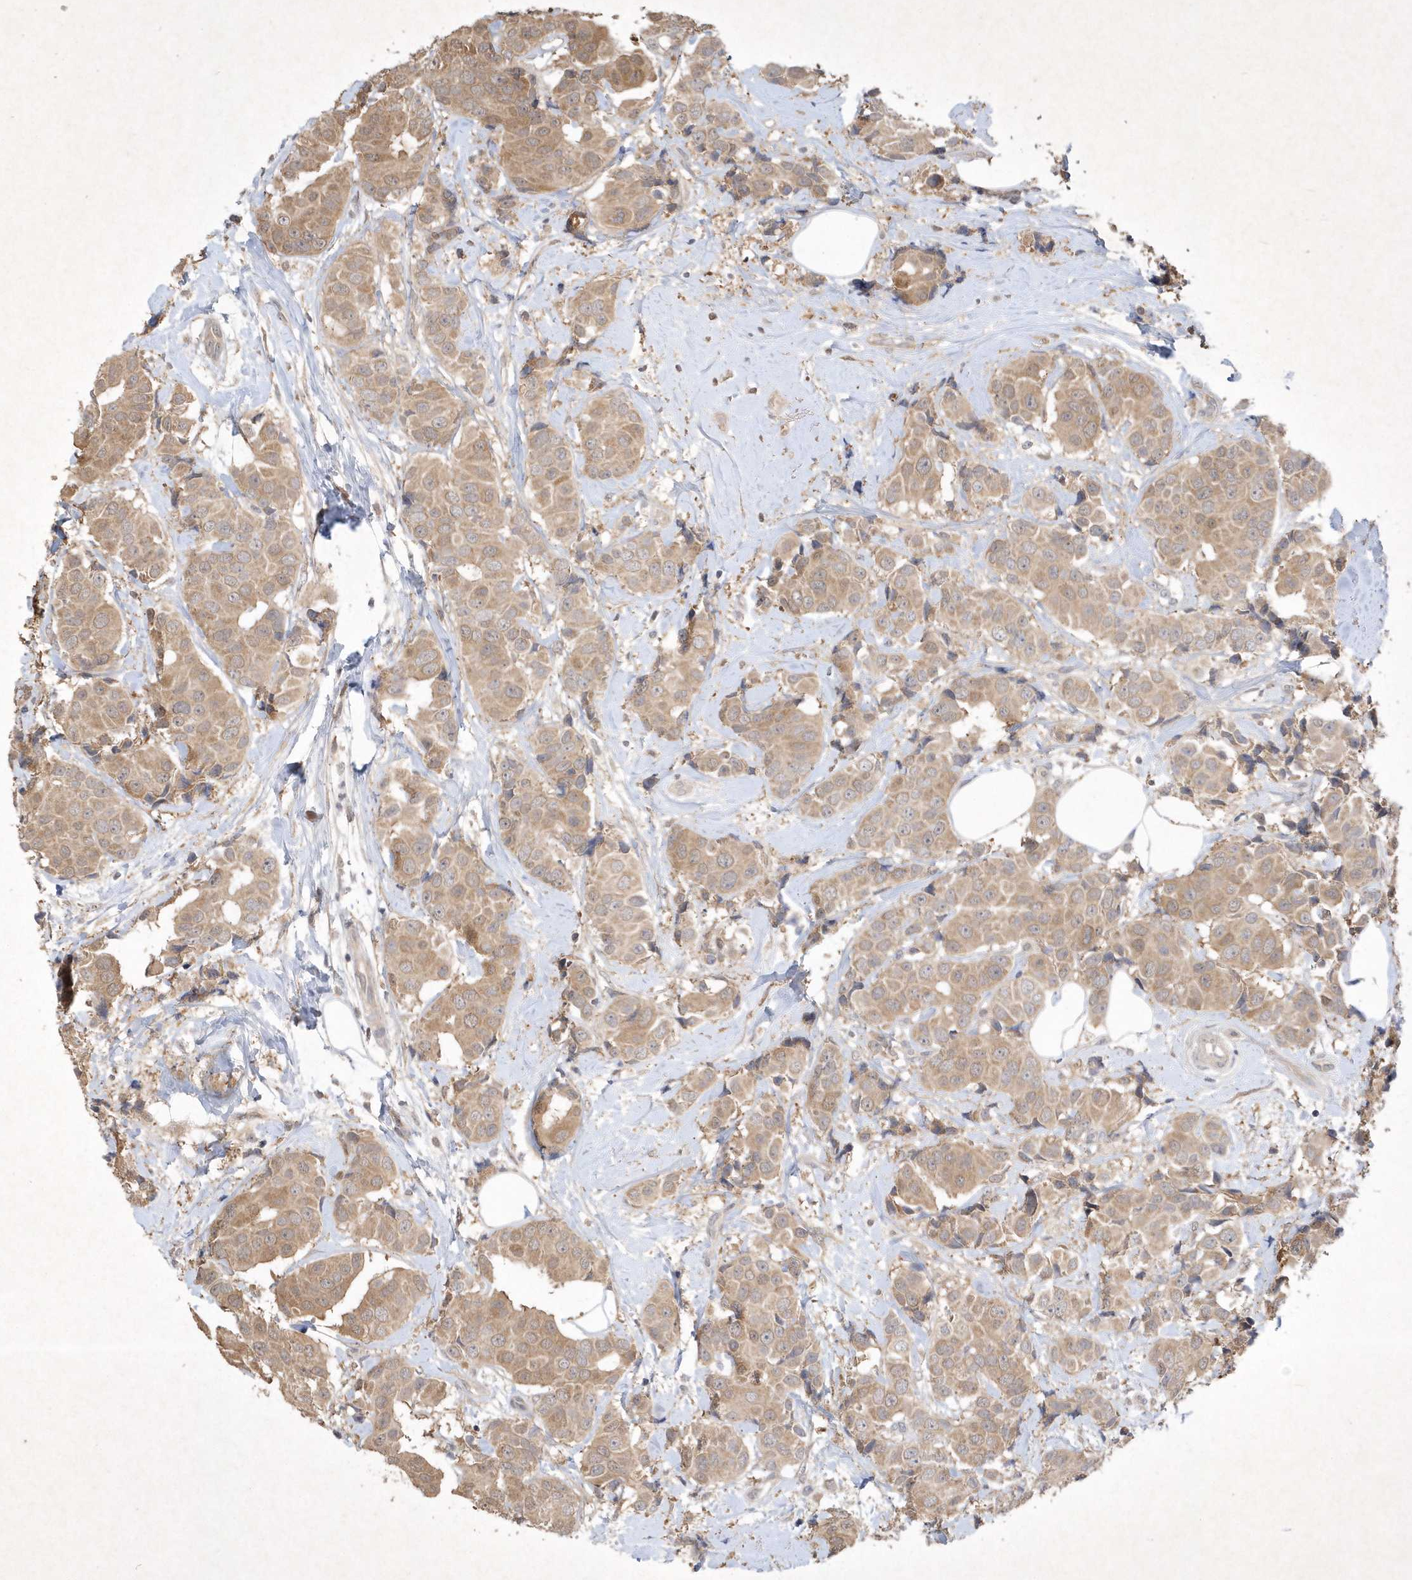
{"staining": {"intensity": "moderate", "quantity": ">75%", "location": "cytoplasmic/membranous"}, "tissue": "breast cancer", "cell_type": "Tumor cells", "image_type": "cancer", "snomed": [{"axis": "morphology", "description": "Normal tissue, NOS"}, {"axis": "morphology", "description": "Duct carcinoma"}, {"axis": "topography", "description": "Breast"}], "caption": "The photomicrograph shows staining of intraductal carcinoma (breast), revealing moderate cytoplasmic/membranous protein expression (brown color) within tumor cells.", "gene": "AKR7A2", "patient": {"sex": "female", "age": 39}}